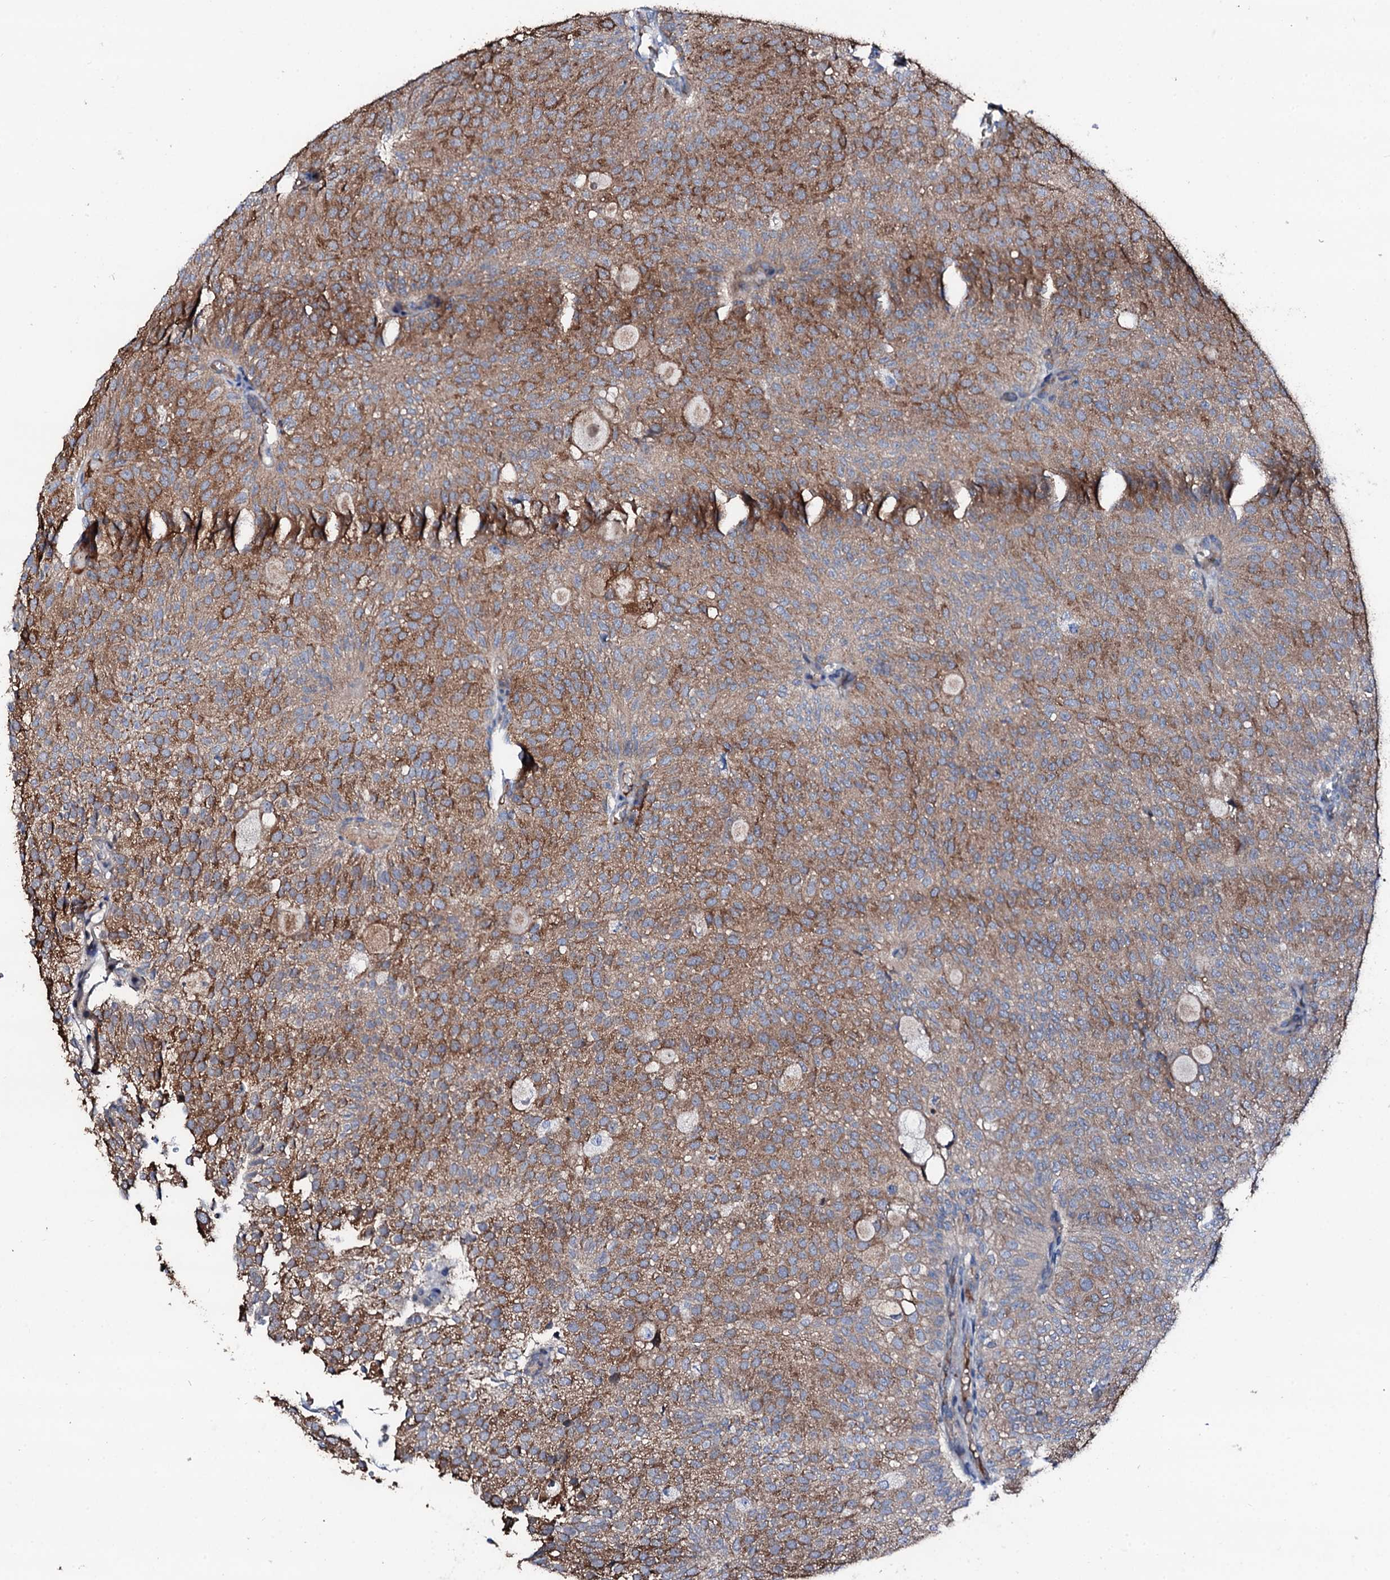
{"staining": {"intensity": "moderate", "quantity": ">75%", "location": "cytoplasmic/membranous"}, "tissue": "urothelial cancer", "cell_type": "Tumor cells", "image_type": "cancer", "snomed": [{"axis": "morphology", "description": "Urothelial carcinoma, Low grade"}, {"axis": "topography", "description": "Urinary bladder"}], "caption": "High-power microscopy captured an IHC micrograph of urothelial carcinoma (low-grade), revealing moderate cytoplasmic/membranous staining in approximately >75% of tumor cells. The staining was performed using DAB to visualize the protein expression in brown, while the nuclei were stained in blue with hematoxylin (Magnification: 20x).", "gene": "TRAFD1", "patient": {"sex": "male", "age": 78}}